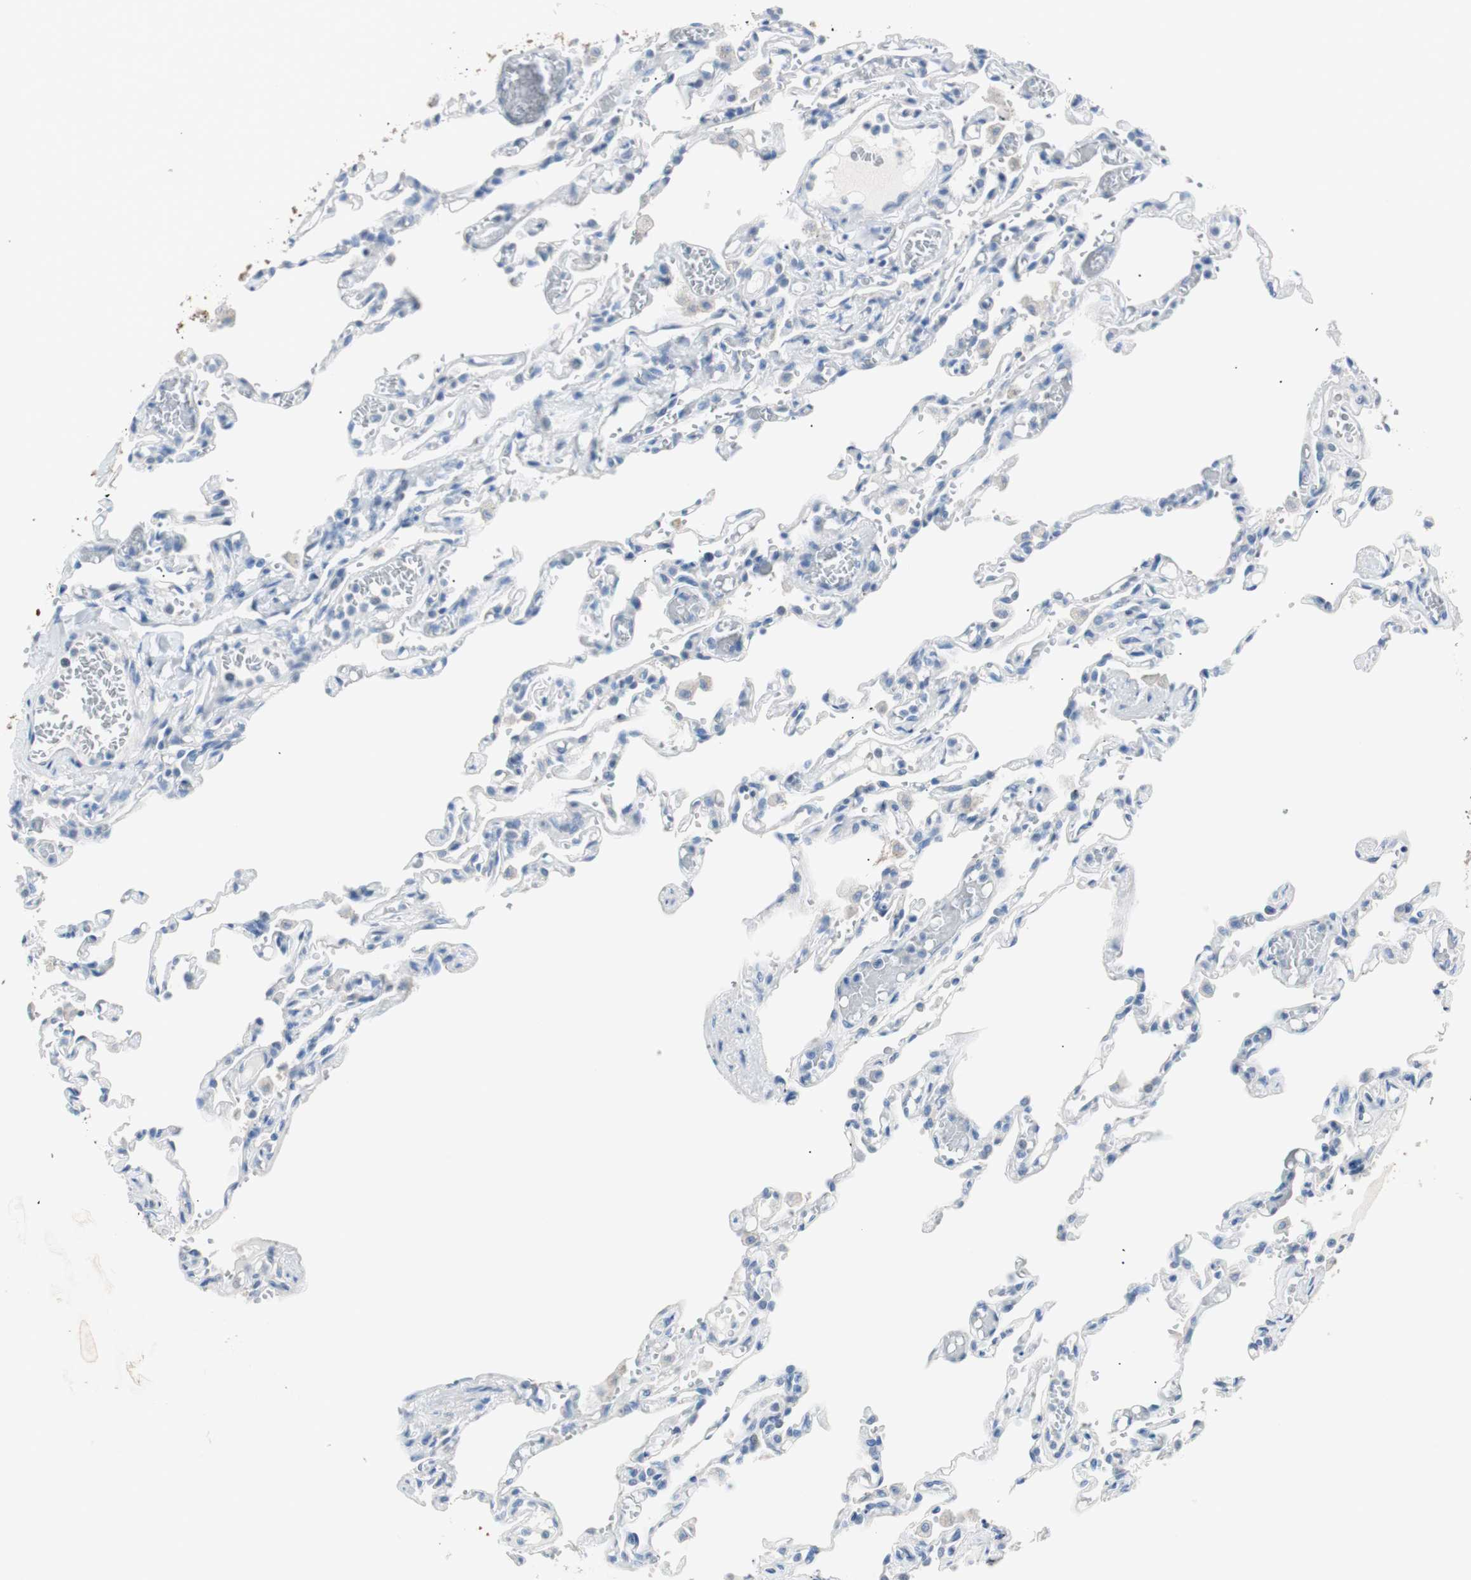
{"staining": {"intensity": "negative", "quantity": "none", "location": "none"}, "tissue": "lung", "cell_type": "Alveolar cells", "image_type": "normal", "snomed": [{"axis": "morphology", "description": "Normal tissue, NOS"}, {"axis": "topography", "description": "Lung"}], "caption": "Immunohistochemical staining of normal lung displays no significant expression in alveolar cells.", "gene": "VIL1", "patient": {"sex": "male", "age": 21}}